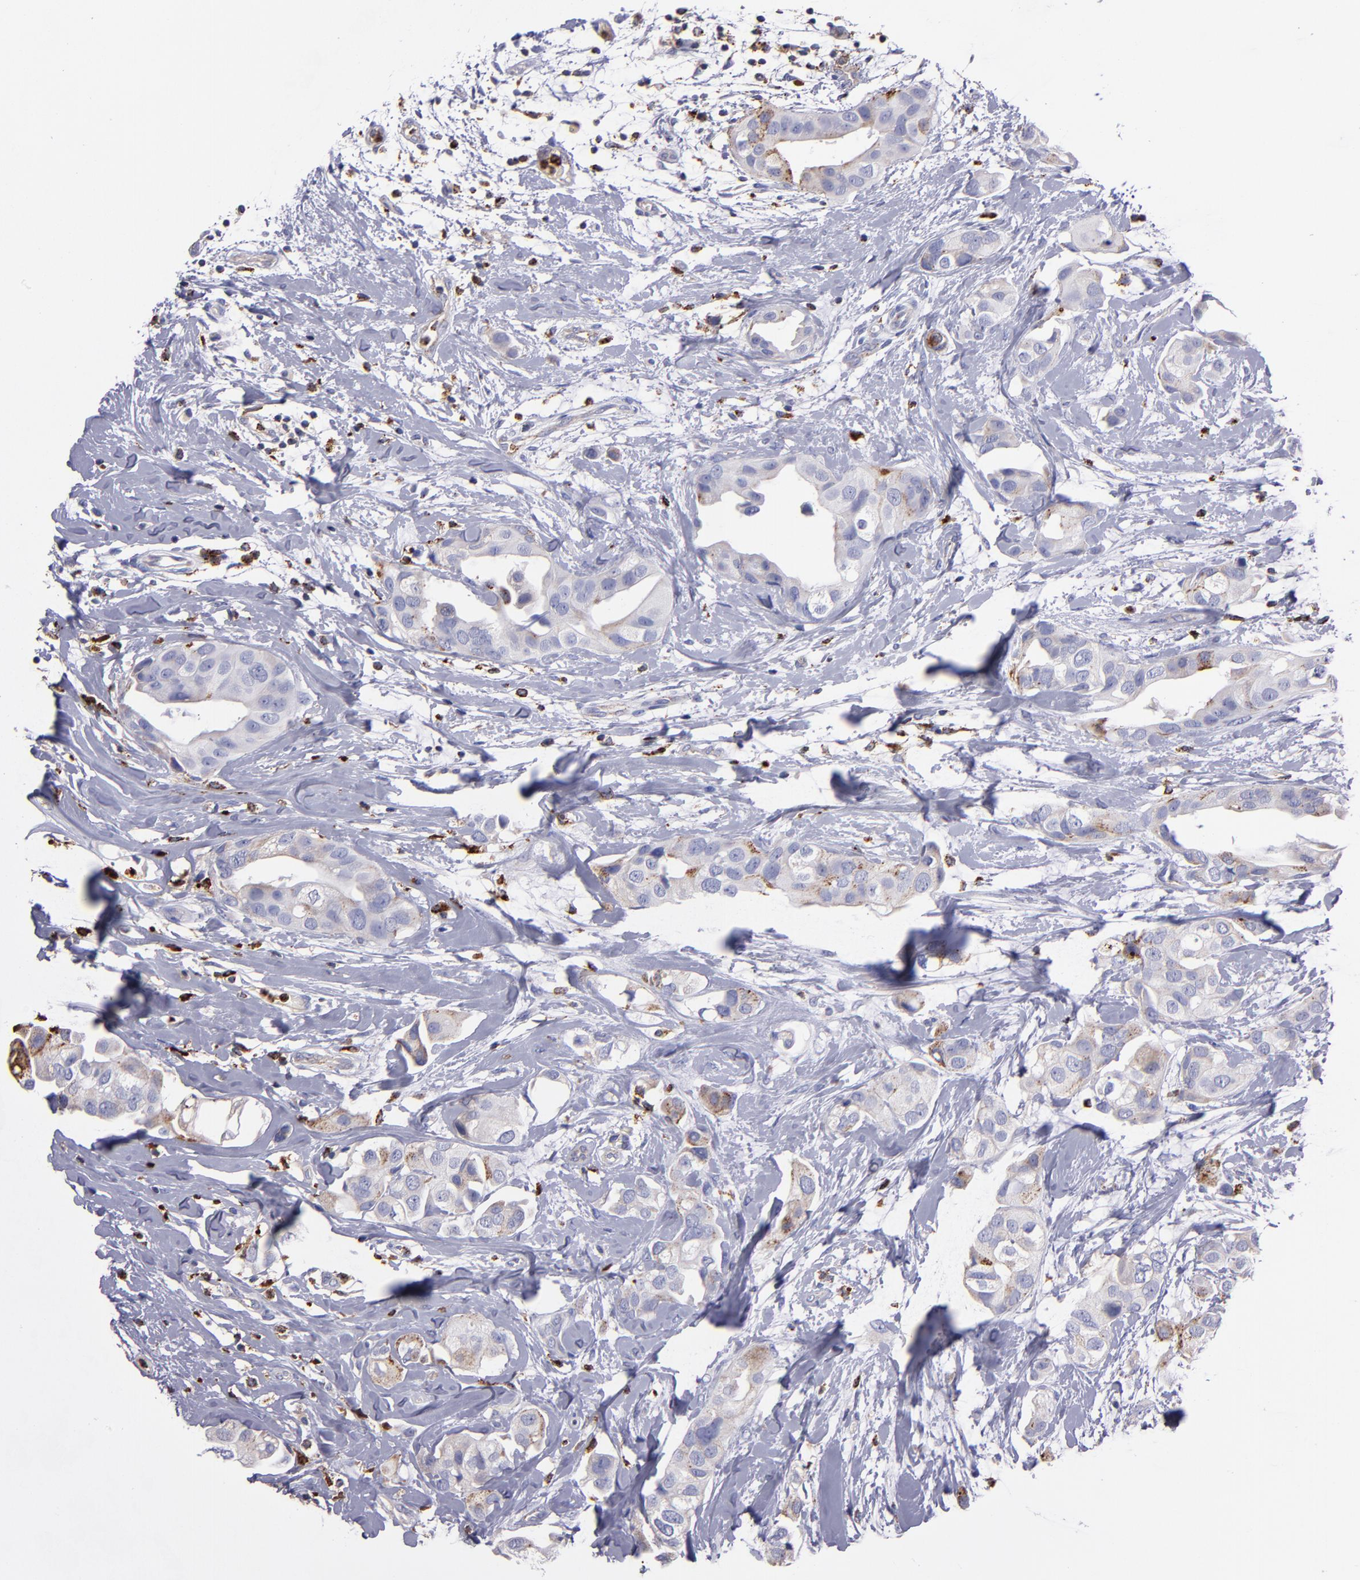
{"staining": {"intensity": "negative", "quantity": "none", "location": "none"}, "tissue": "breast cancer", "cell_type": "Tumor cells", "image_type": "cancer", "snomed": [{"axis": "morphology", "description": "Duct carcinoma"}, {"axis": "topography", "description": "Breast"}], "caption": "Immunohistochemistry of human breast cancer (invasive ductal carcinoma) shows no staining in tumor cells.", "gene": "CTSS", "patient": {"sex": "female", "age": 40}}